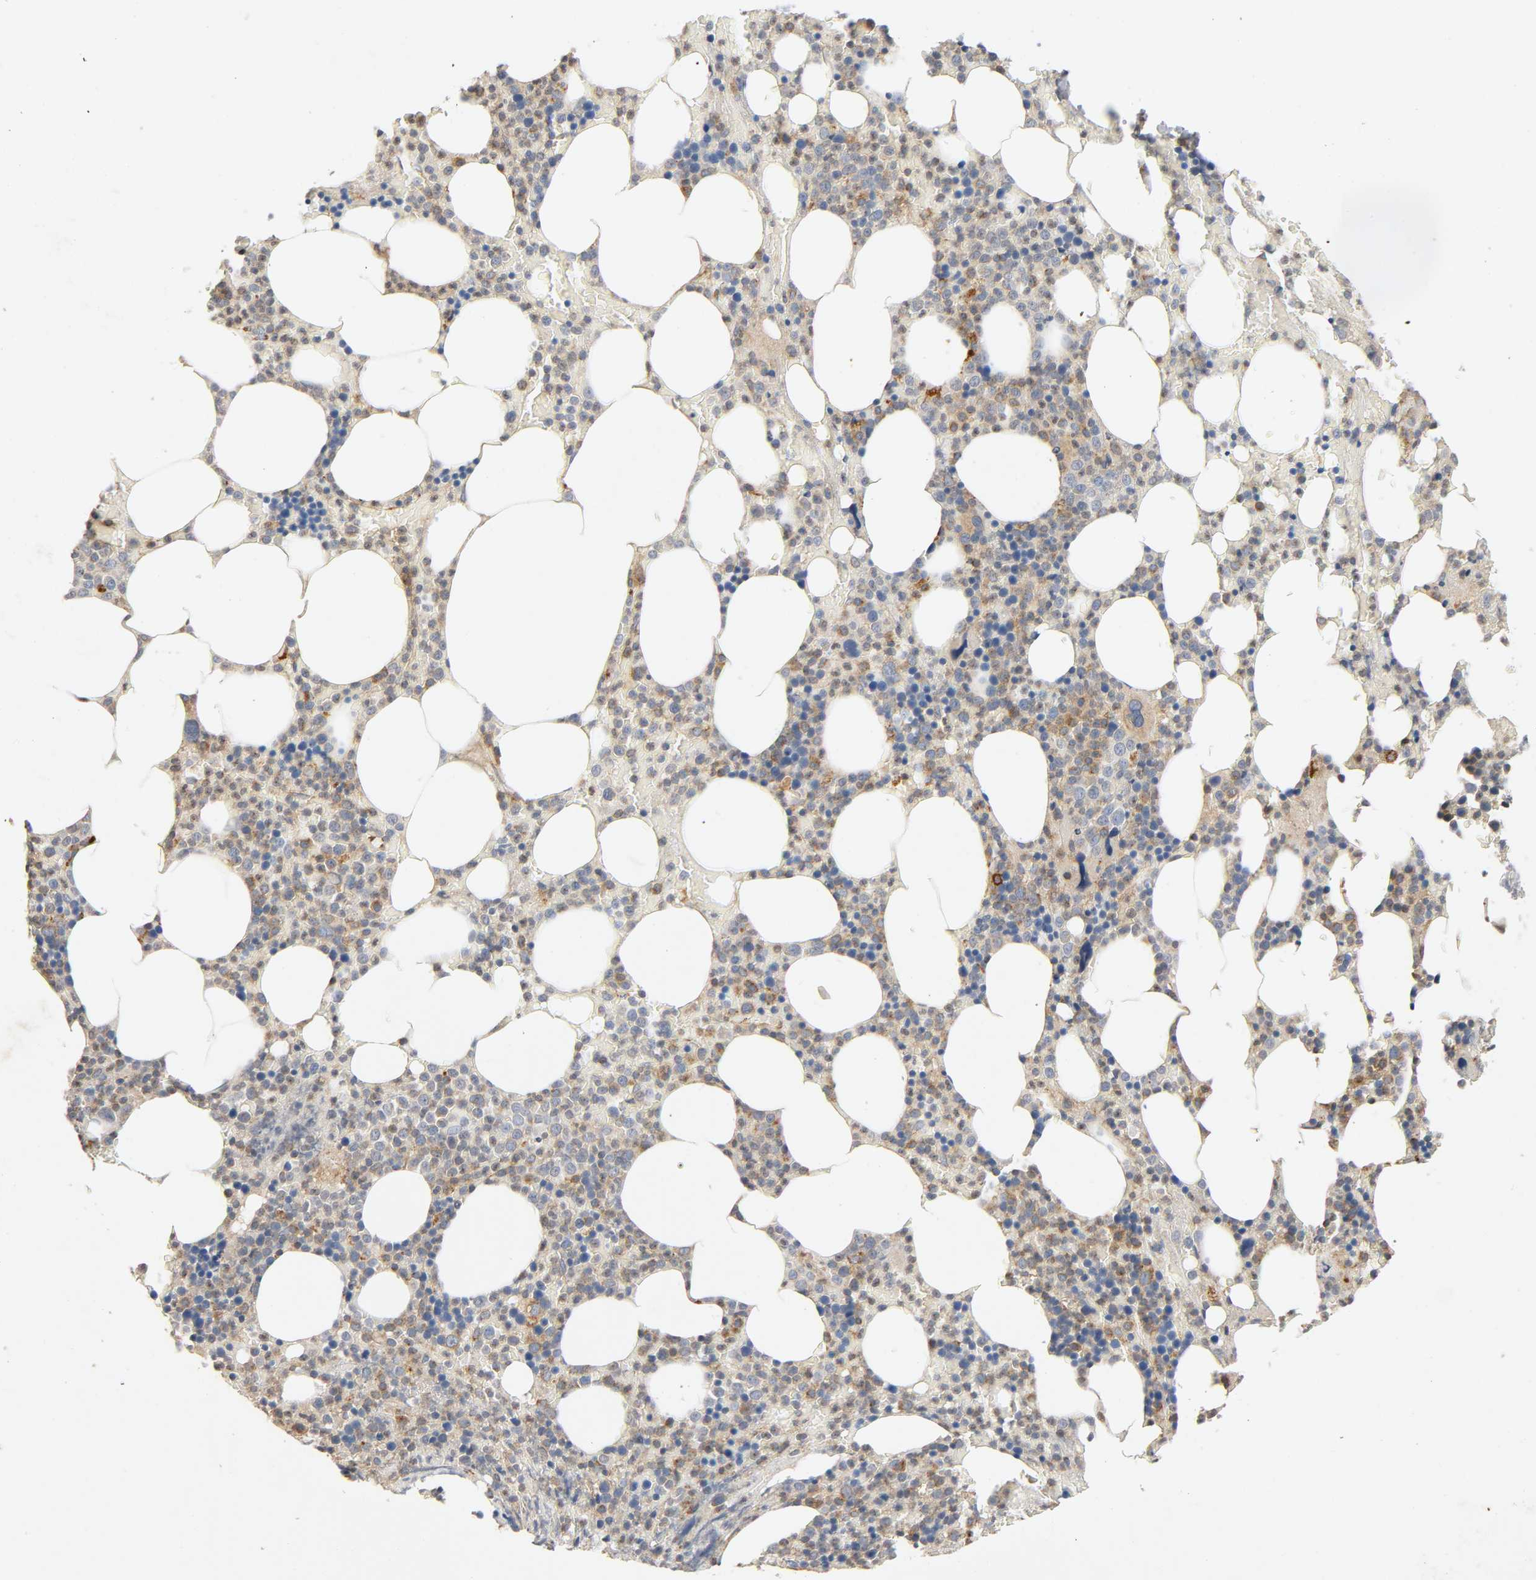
{"staining": {"intensity": "moderate", "quantity": "25%-75%", "location": "cytoplasmic/membranous"}, "tissue": "bone marrow", "cell_type": "Hematopoietic cells", "image_type": "normal", "snomed": [{"axis": "morphology", "description": "Normal tissue, NOS"}, {"axis": "topography", "description": "Bone marrow"}], "caption": "Immunohistochemistry (IHC) histopathology image of benign bone marrow stained for a protein (brown), which demonstrates medium levels of moderate cytoplasmic/membranous staining in approximately 25%-75% of hematopoietic cells.", "gene": "IKBKB", "patient": {"sex": "female", "age": 66}}